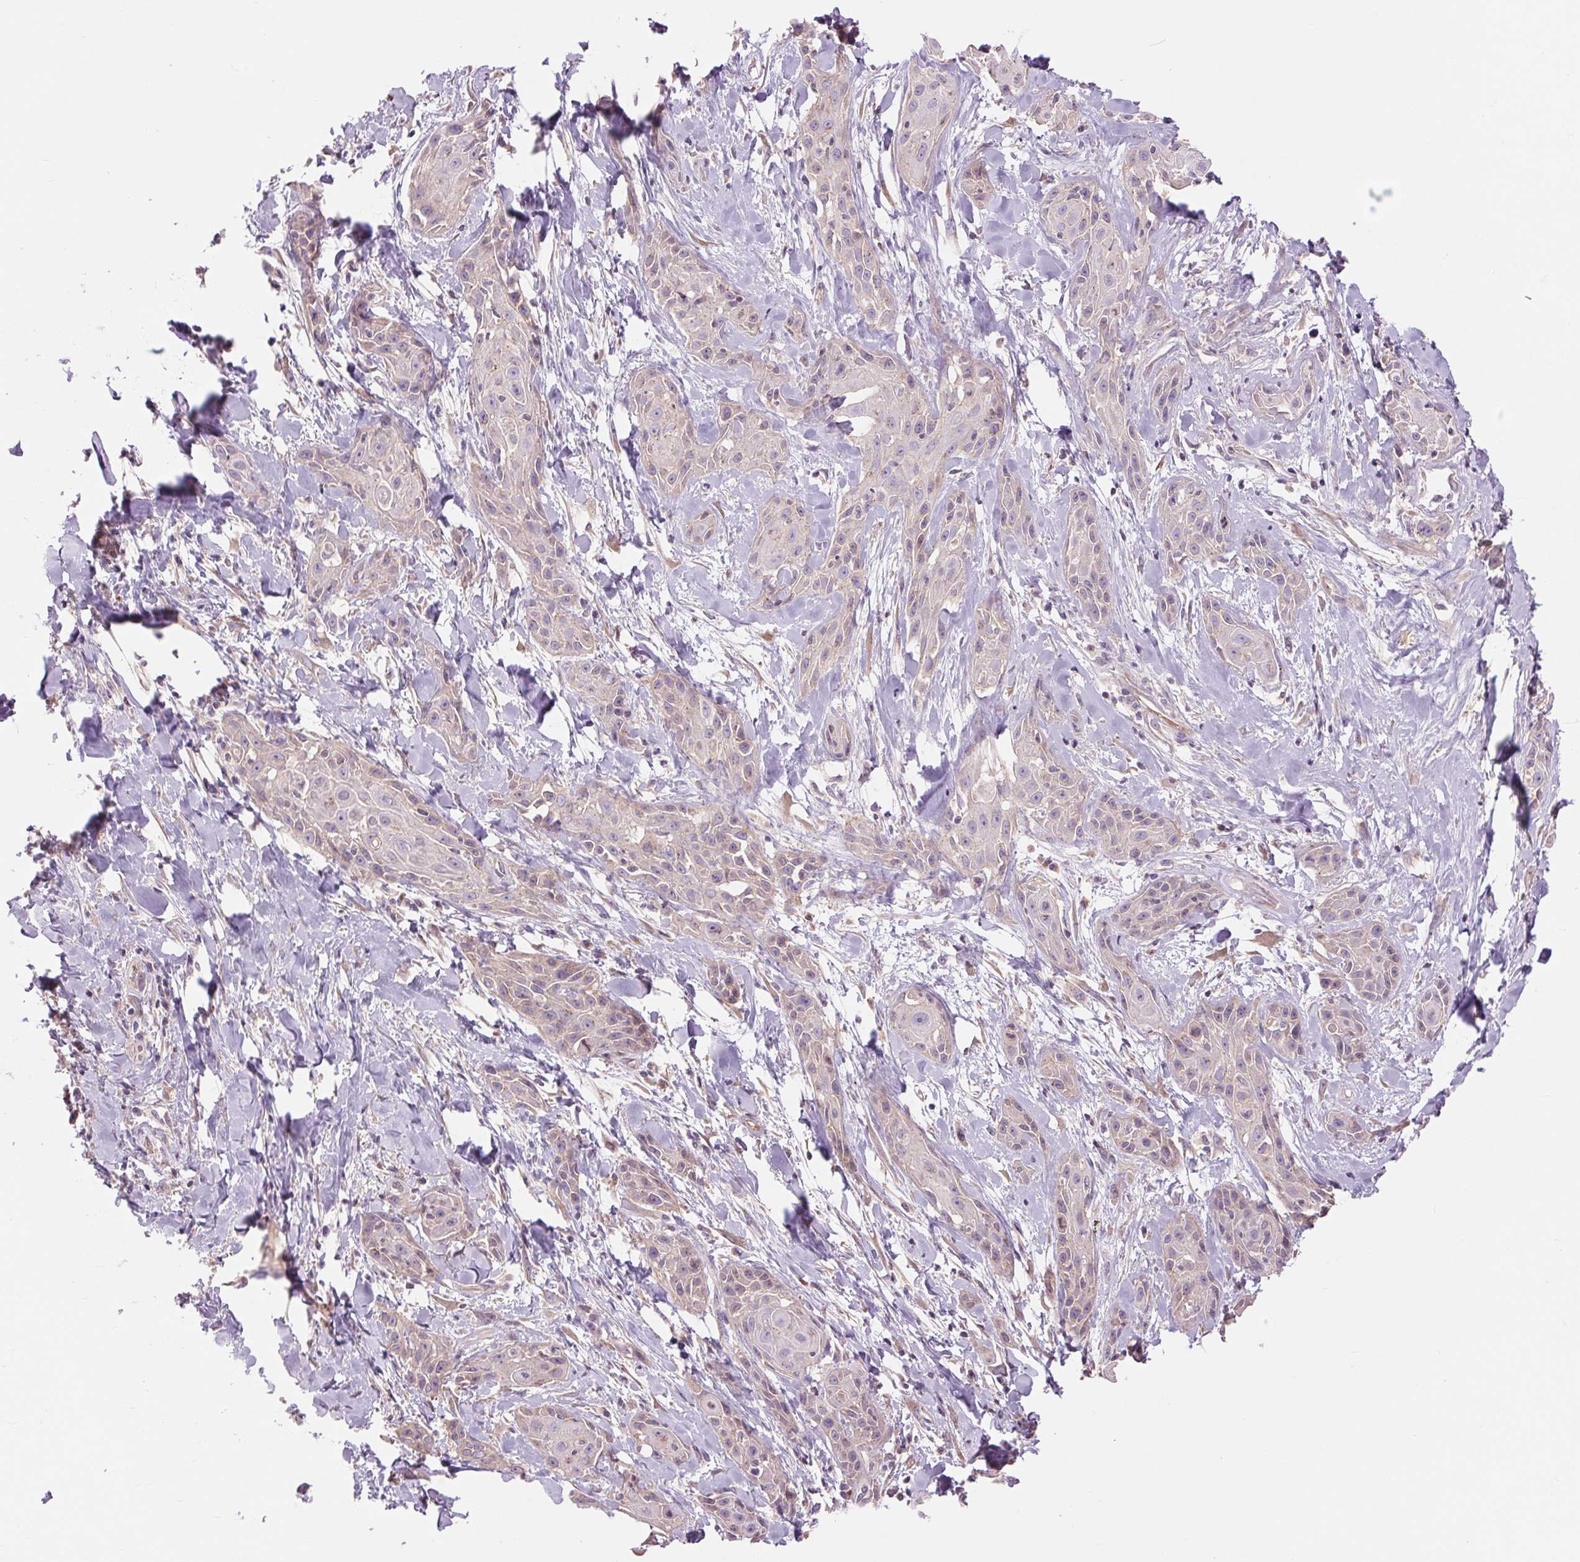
{"staining": {"intensity": "weak", "quantity": "<25%", "location": "cytoplasmic/membranous"}, "tissue": "skin cancer", "cell_type": "Tumor cells", "image_type": "cancer", "snomed": [{"axis": "morphology", "description": "Squamous cell carcinoma, NOS"}, {"axis": "topography", "description": "Skin"}, {"axis": "topography", "description": "Anal"}], "caption": "Image shows no significant protein staining in tumor cells of squamous cell carcinoma (skin).", "gene": "CTNNA3", "patient": {"sex": "male", "age": 64}}